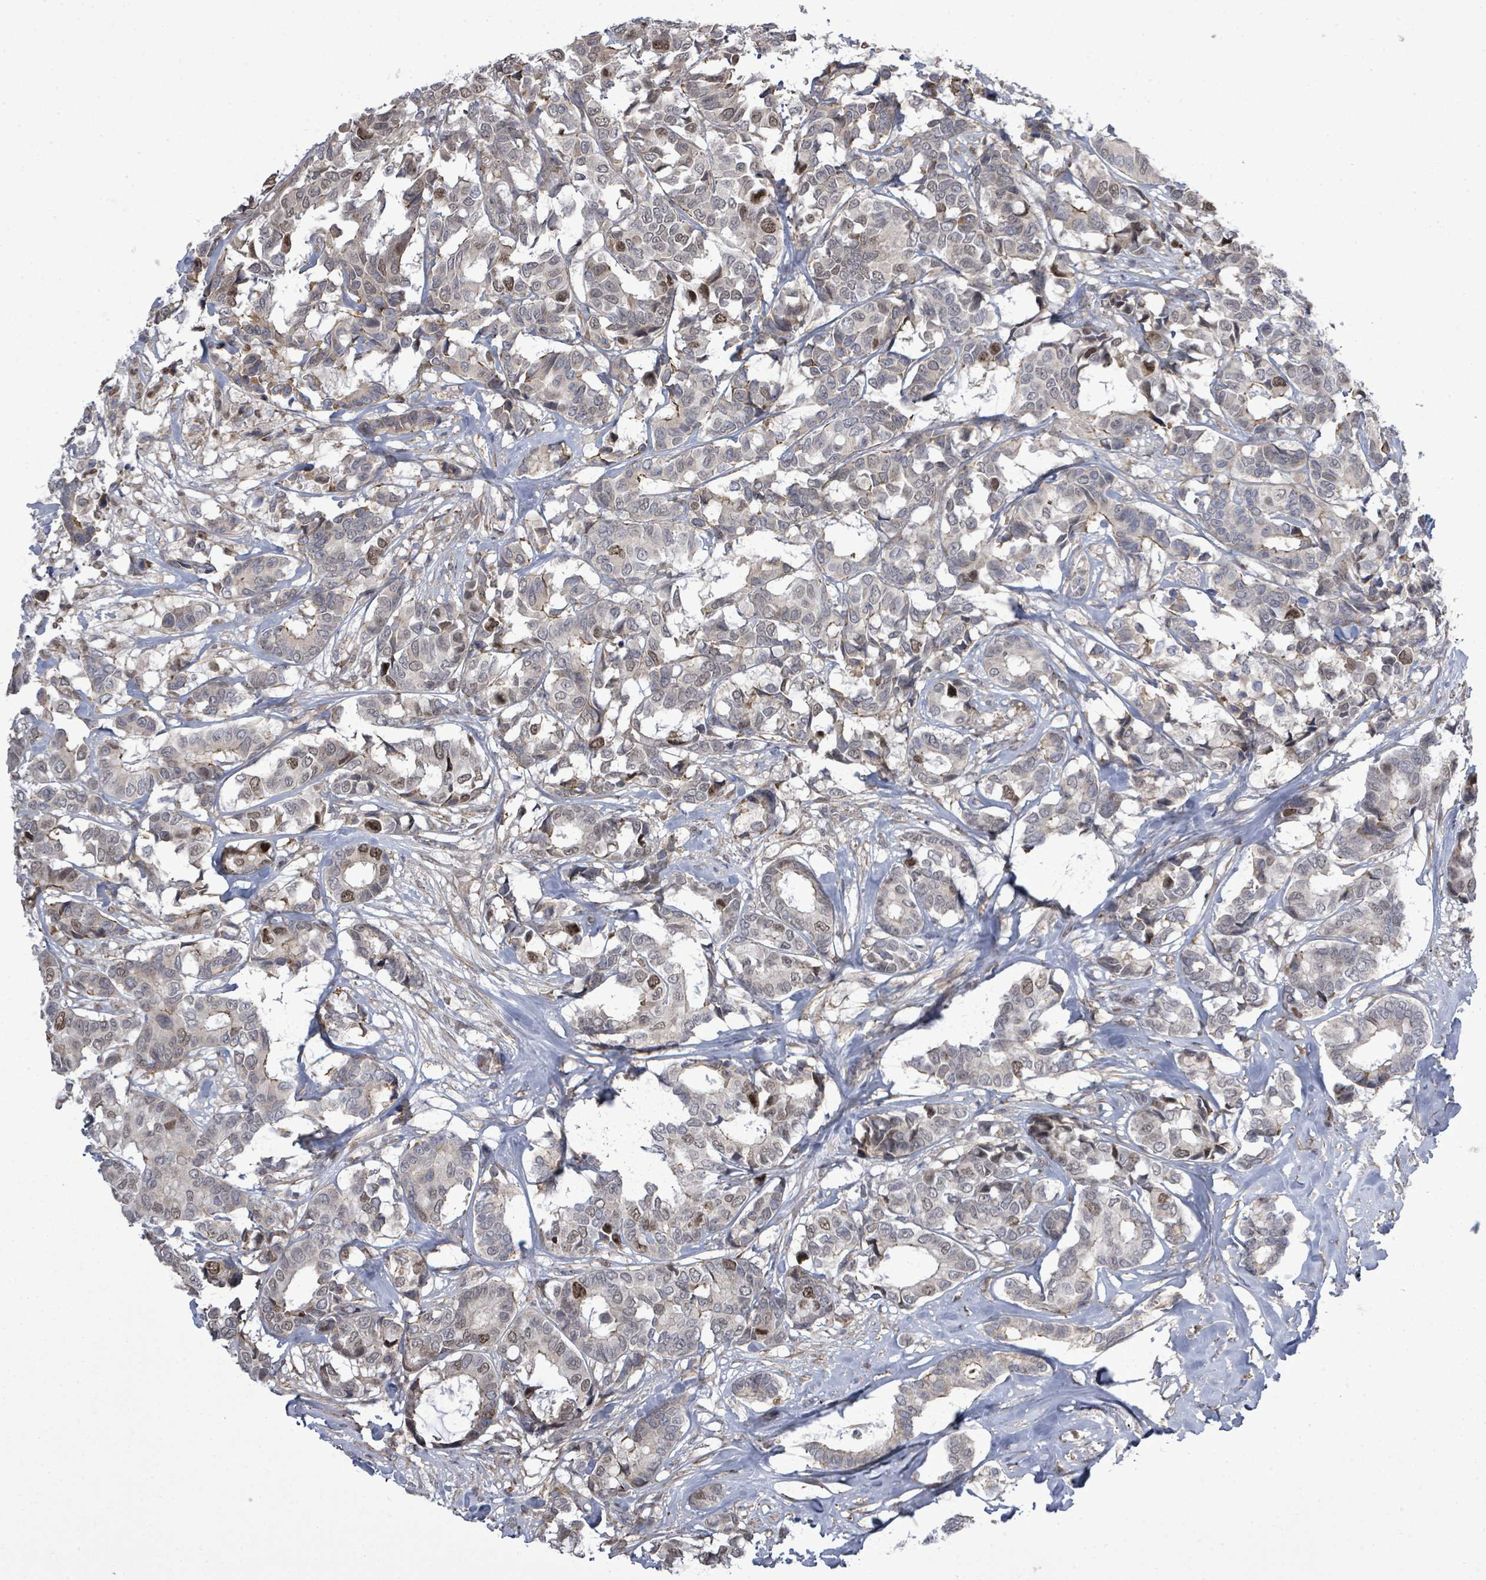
{"staining": {"intensity": "moderate", "quantity": "<25%", "location": "nuclear"}, "tissue": "breast cancer", "cell_type": "Tumor cells", "image_type": "cancer", "snomed": [{"axis": "morphology", "description": "Normal tissue, NOS"}, {"axis": "morphology", "description": "Duct carcinoma"}, {"axis": "topography", "description": "Breast"}], "caption": "Protein expression by immunohistochemistry (IHC) reveals moderate nuclear expression in approximately <25% of tumor cells in breast cancer (intraductal carcinoma).", "gene": "PAPSS1", "patient": {"sex": "female", "age": 87}}